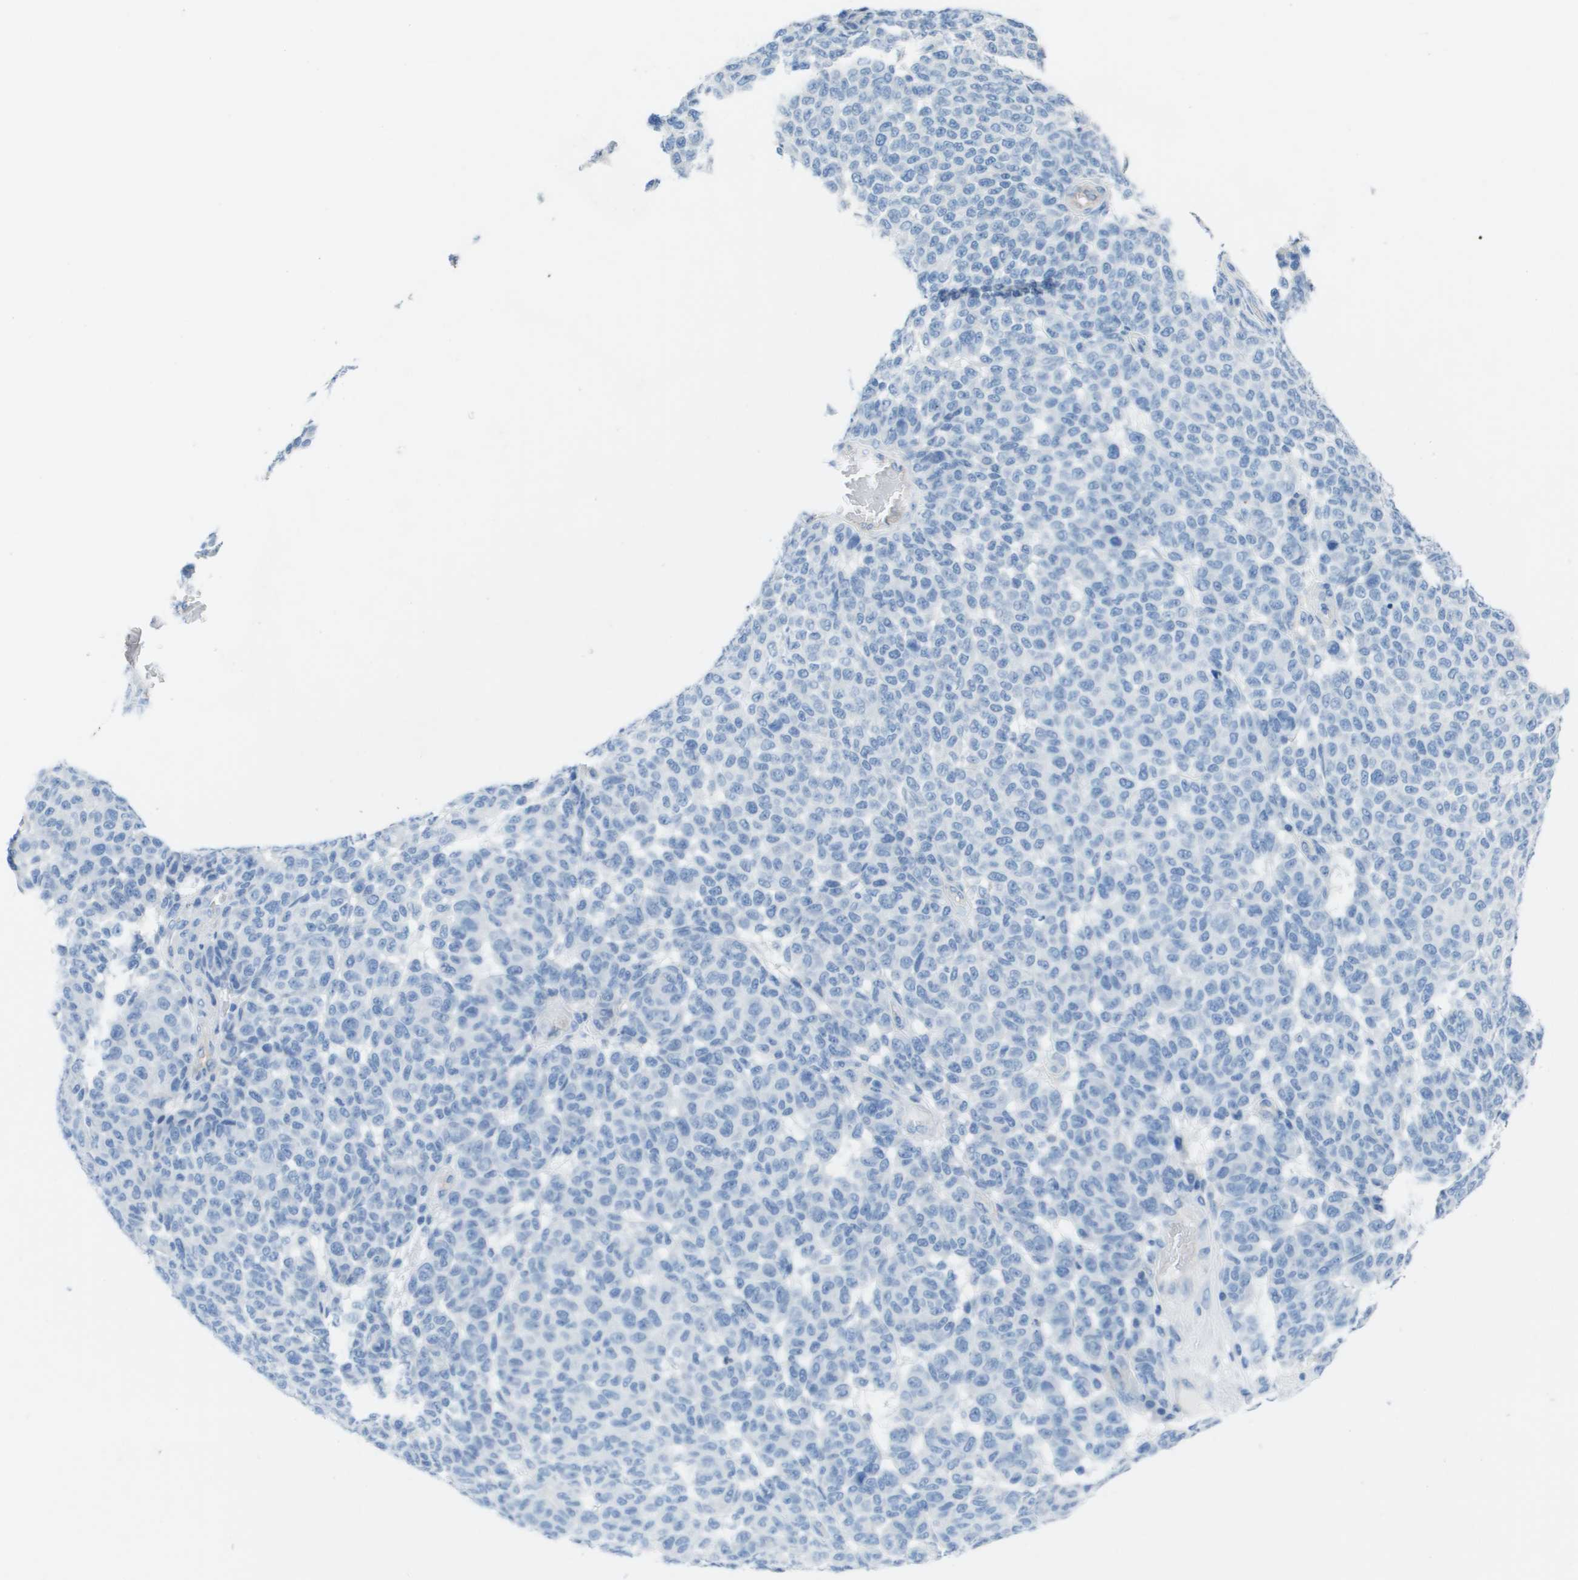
{"staining": {"intensity": "negative", "quantity": "none", "location": "none"}, "tissue": "melanoma", "cell_type": "Tumor cells", "image_type": "cancer", "snomed": [{"axis": "morphology", "description": "Malignant melanoma, NOS"}, {"axis": "topography", "description": "Skin"}], "caption": "Tumor cells are negative for protein expression in human melanoma.", "gene": "CD46", "patient": {"sex": "male", "age": 59}}